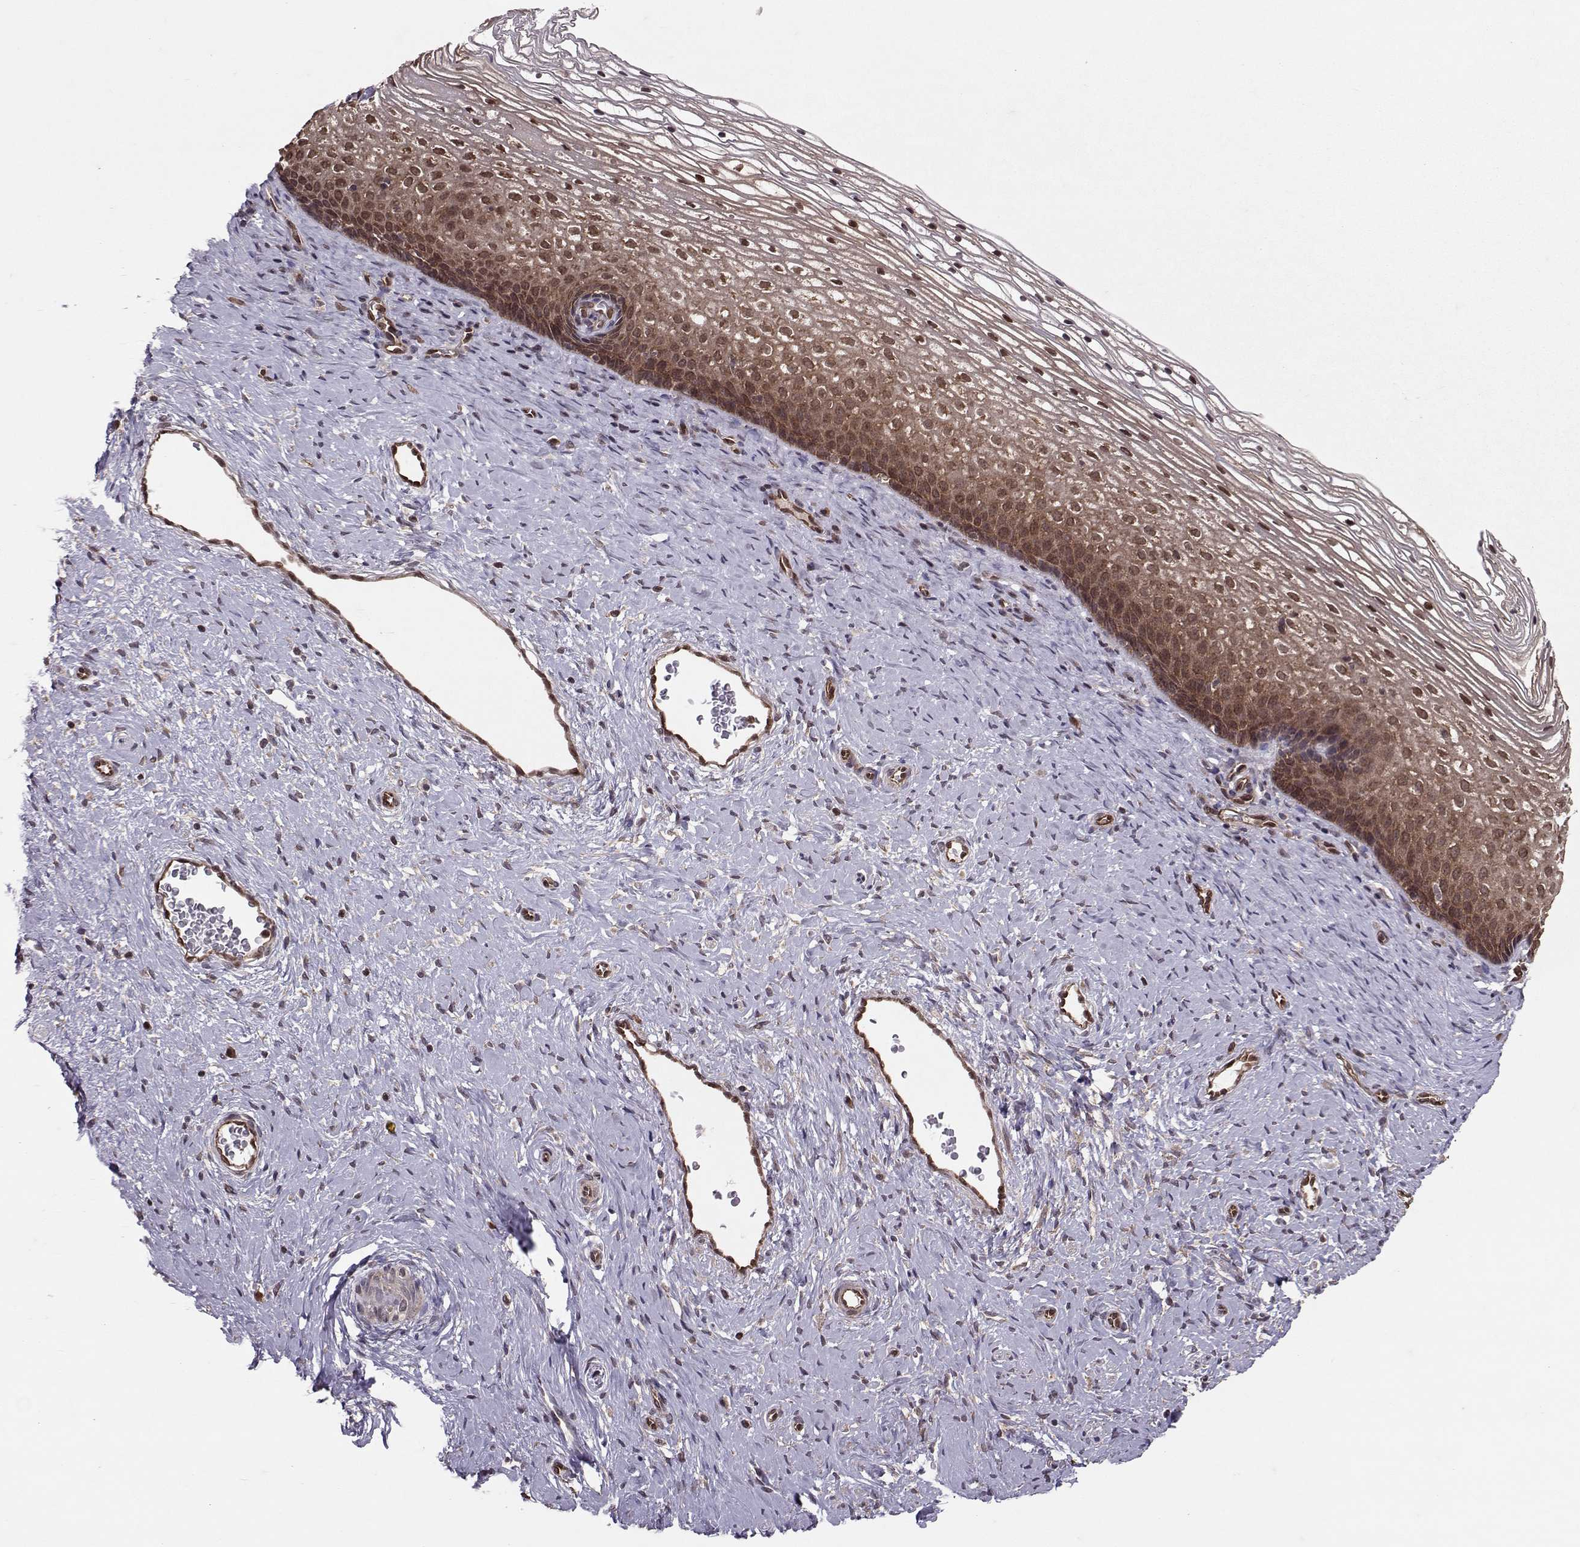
{"staining": {"intensity": "moderate", "quantity": ">75%", "location": "cytoplasmic/membranous"}, "tissue": "cervix", "cell_type": "Glandular cells", "image_type": "normal", "snomed": [{"axis": "morphology", "description": "Normal tissue, NOS"}, {"axis": "topography", "description": "Cervix"}], "caption": "Brown immunohistochemical staining in normal cervix shows moderate cytoplasmic/membranous expression in about >75% of glandular cells.", "gene": "PPP2R2A", "patient": {"sex": "female", "age": 34}}